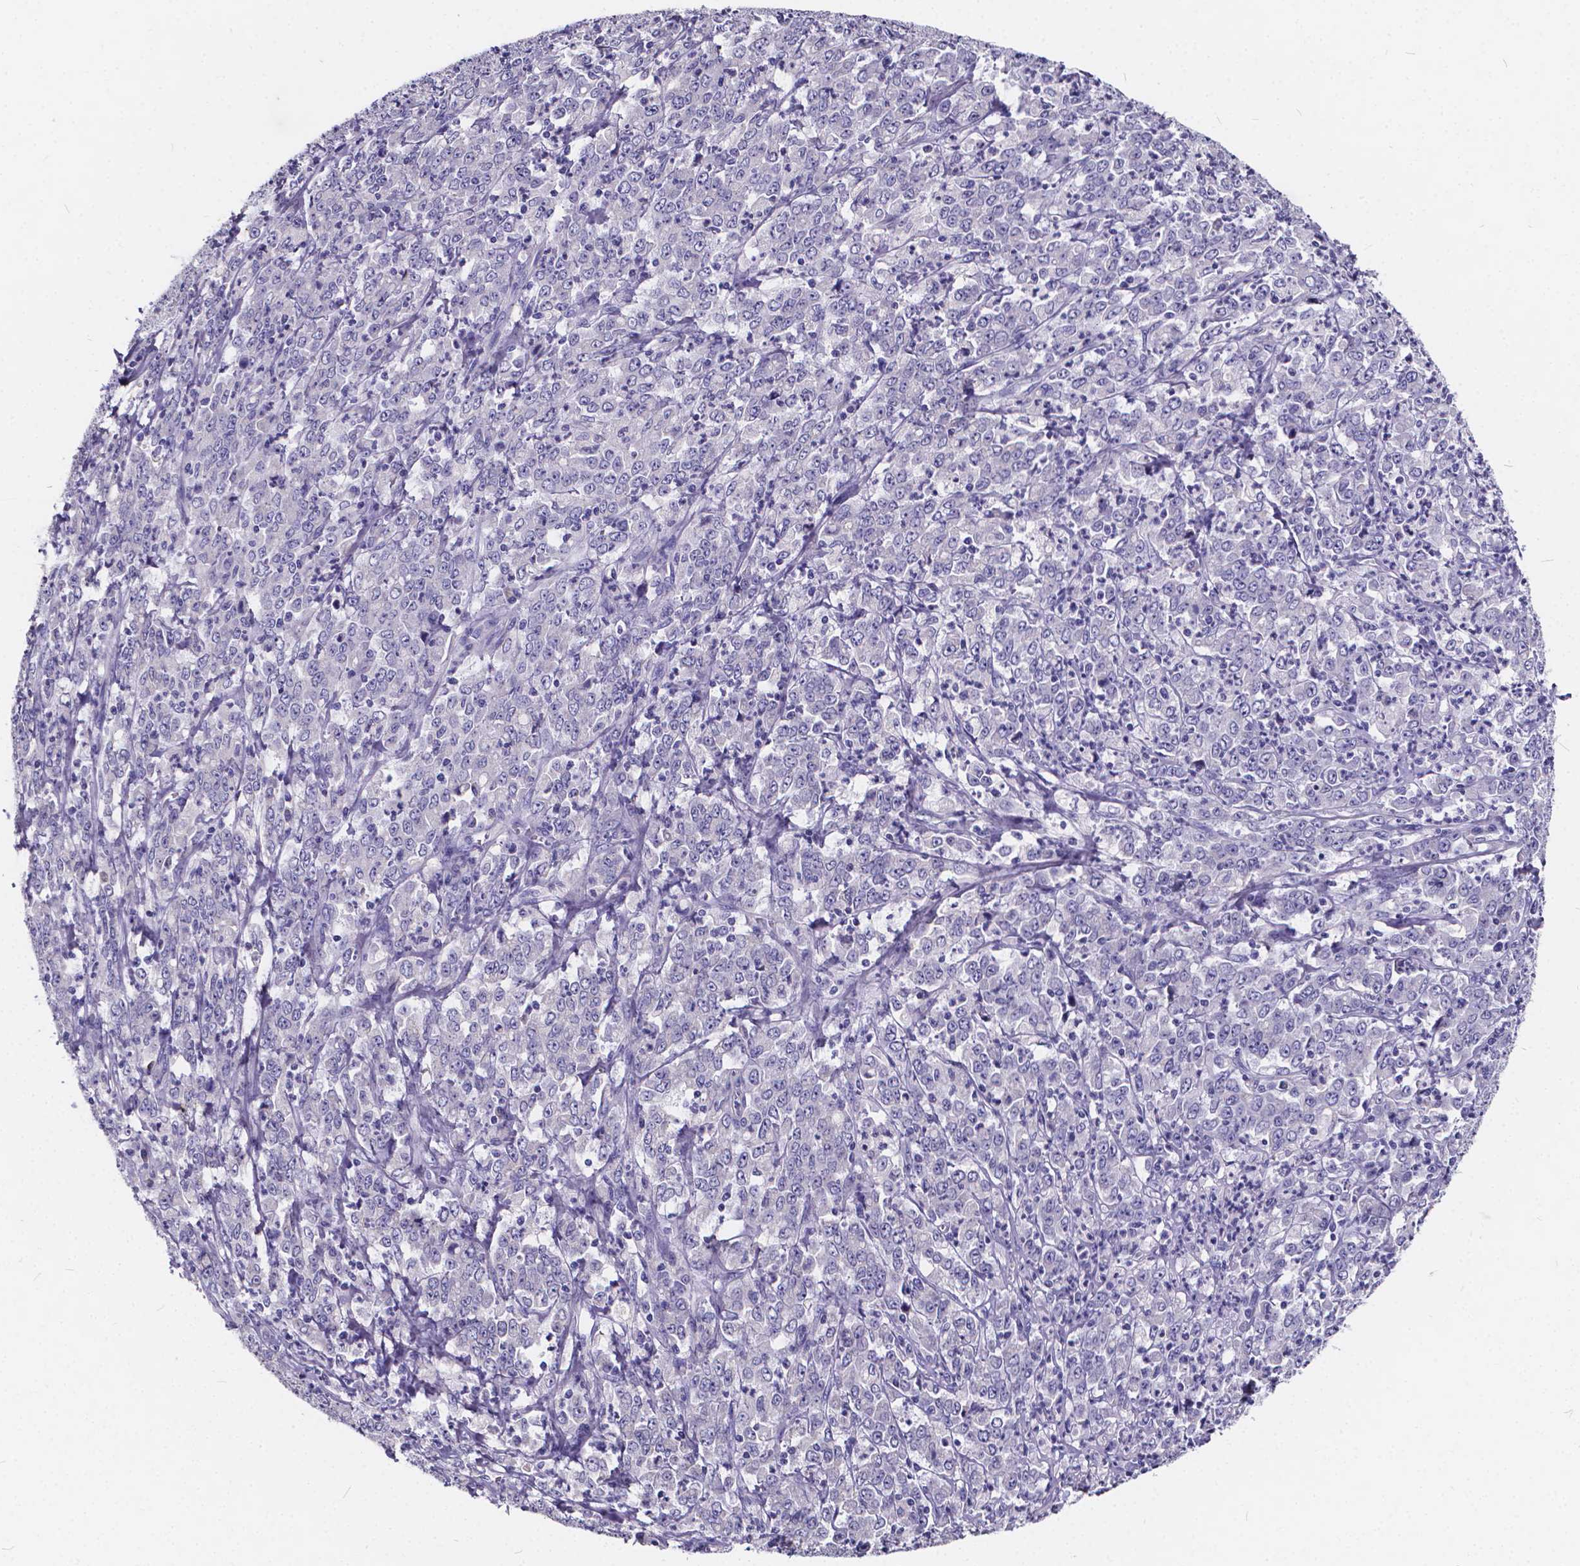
{"staining": {"intensity": "negative", "quantity": "none", "location": "none"}, "tissue": "stomach cancer", "cell_type": "Tumor cells", "image_type": "cancer", "snomed": [{"axis": "morphology", "description": "Adenocarcinoma, NOS"}, {"axis": "topography", "description": "Stomach, lower"}], "caption": "High magnification brightfield microscopy of adenocarcinoma (stomach) stained with DAB (brown) and counterstained with hematoxylin (blue): tumor cells show no significant expression. (DAB IHC with hematoxylin counter stain).", "gene": "SPEF2", "patient": {"sex": "female", "age": 71}}